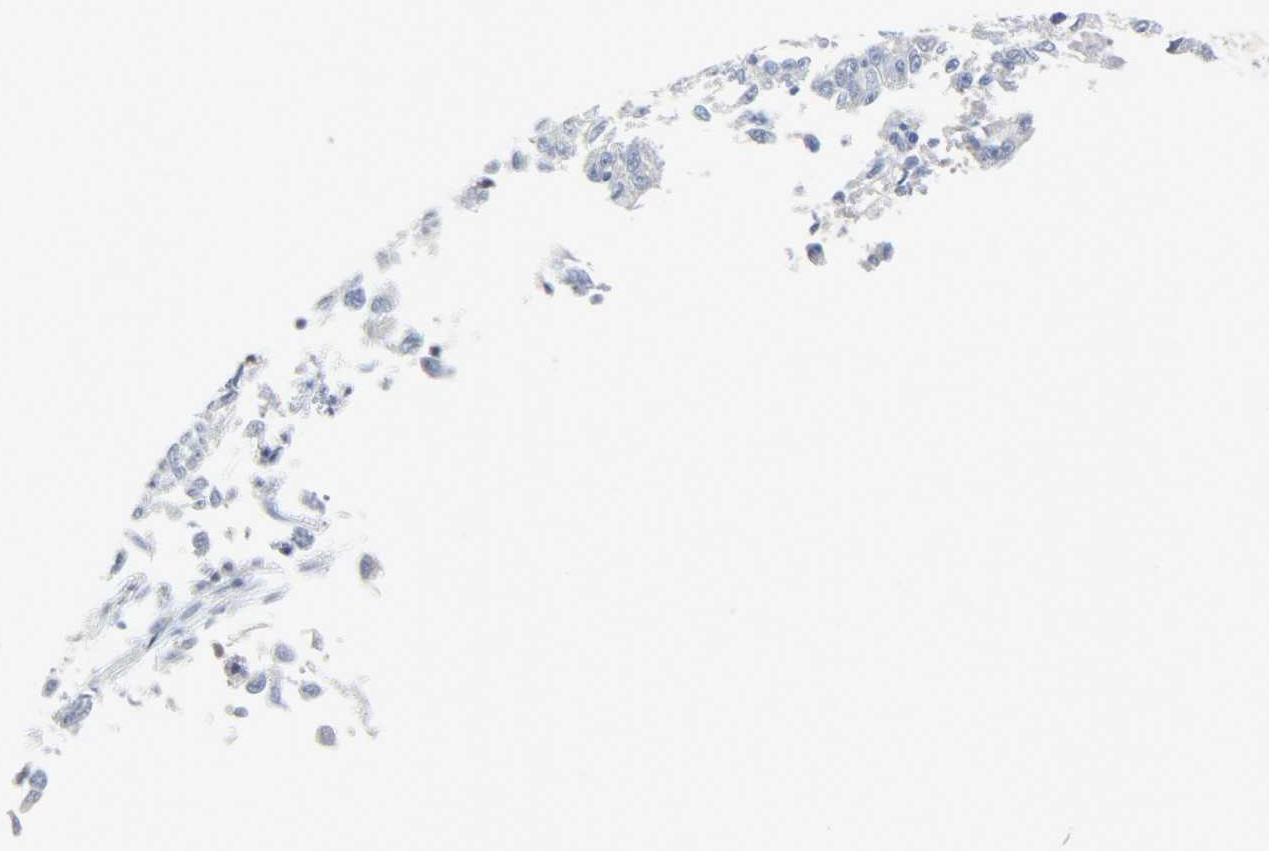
{"staining": {"intensity": "negative", "quantity": "none", "location": "none"}, "tissue": "endometrial cancer", "cell_type": "Tumor cells", "image_type": "cancer", "snomed": [{"axis": "morphology", "description": "Adenocarcinoma, NOS"}, {"axis": "topography", "description": "Endometrium"}], "caption": "The histopathology image reveals no significant staining in tumor cells of adenocarcinoma (endometrial).", "gene": "CRP", "patient": {"sex": "female", "age": 42}}